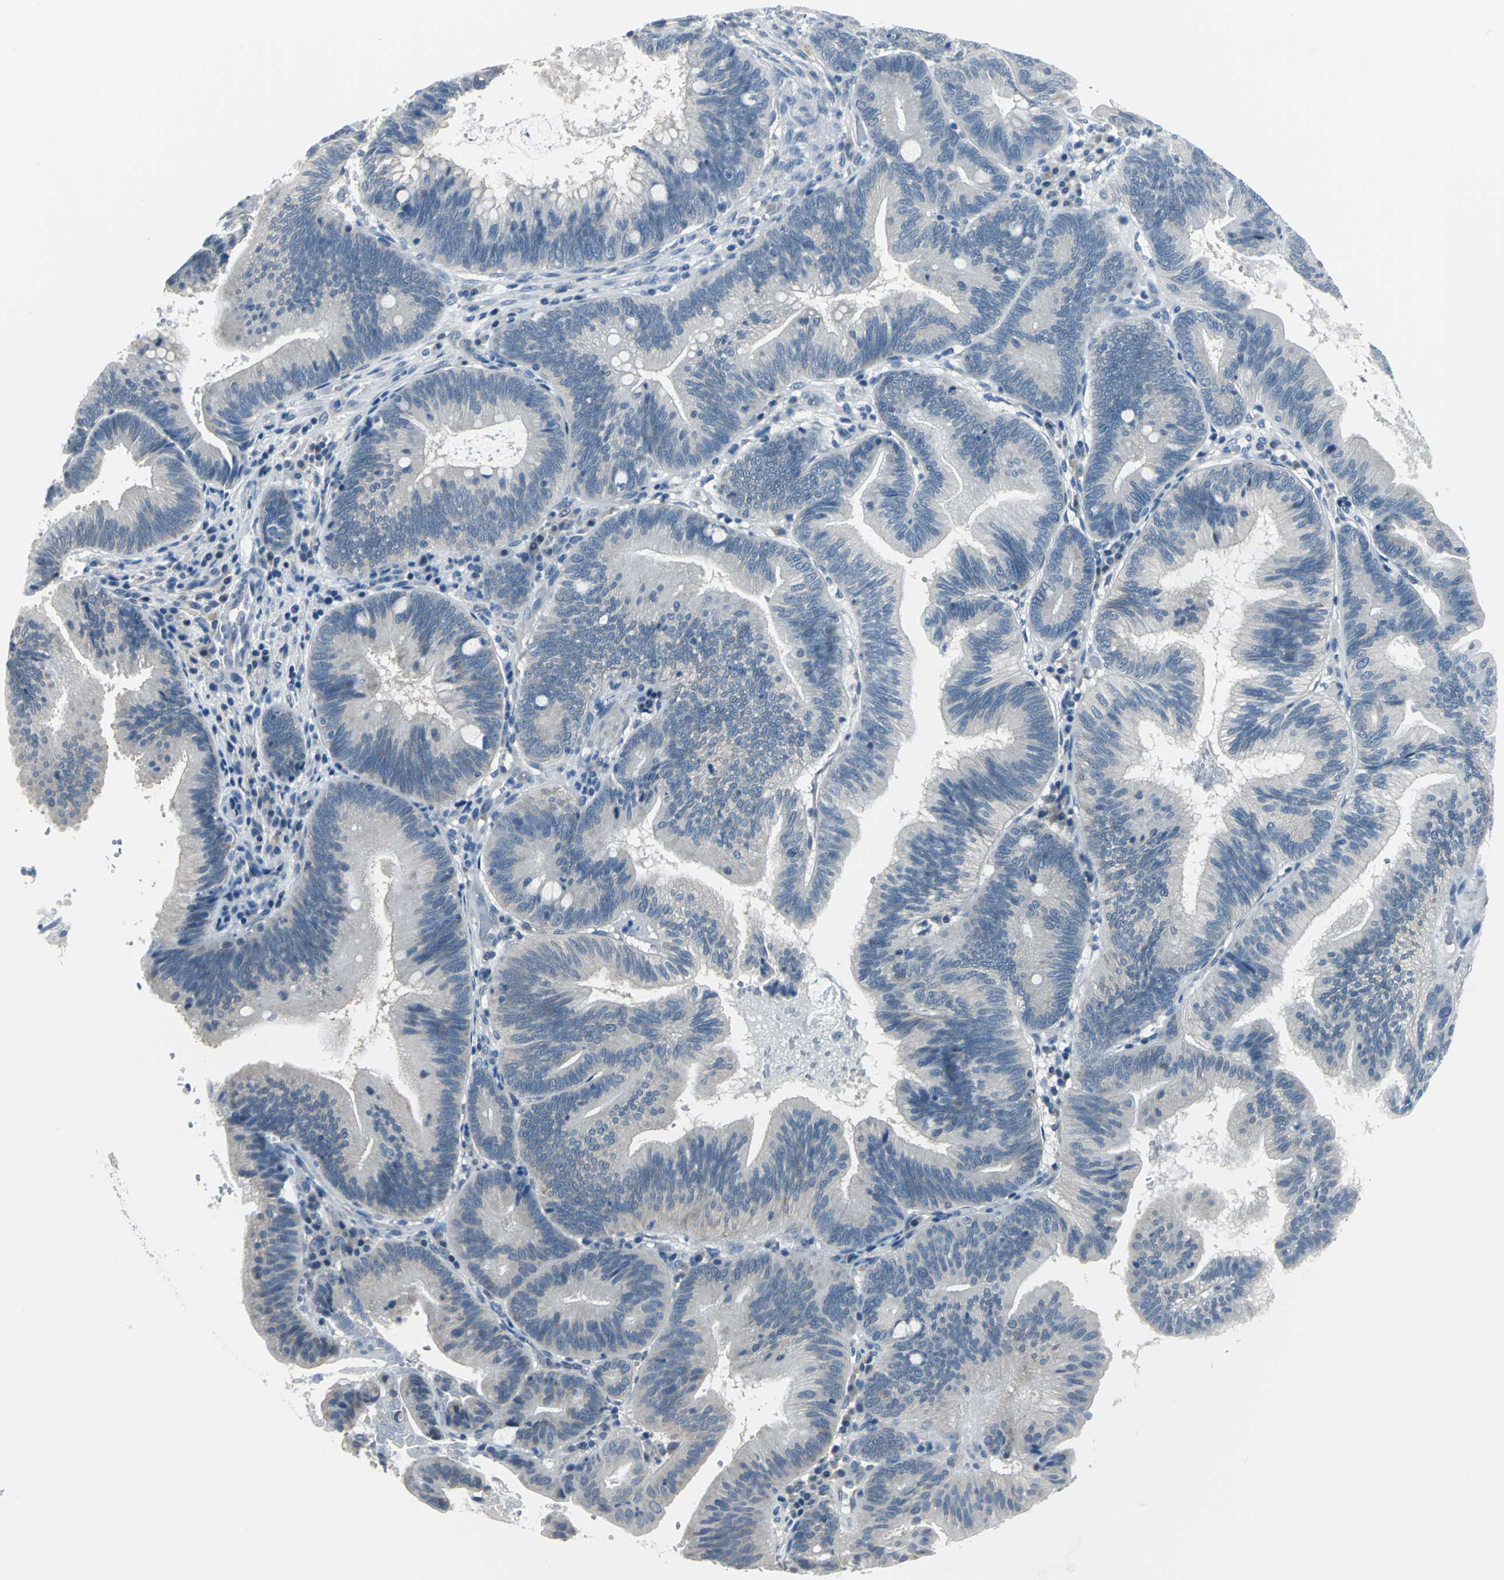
{"staining": {"intensity": "weak", "quantity": "<25%", "location": "cytoplasmic/membranous"}, "tissue": "pancreatic cancer", "cell_type": "Tumor cells", "image_type": "cancer", "snomed": [{"axis": "morphology", "description": "Adenocarcinoma, NOS"}, {"axis": "topography", "description": "Pancreas"}], "caption": "A high-resolution micrograph shows immunohistochemistry staining of pancreatic cancer (adenocarcinoma), which reveals no significant staining in tumor cells.", "gene": "ZNF415", "patient": {"sex": "male", "age": 82}}